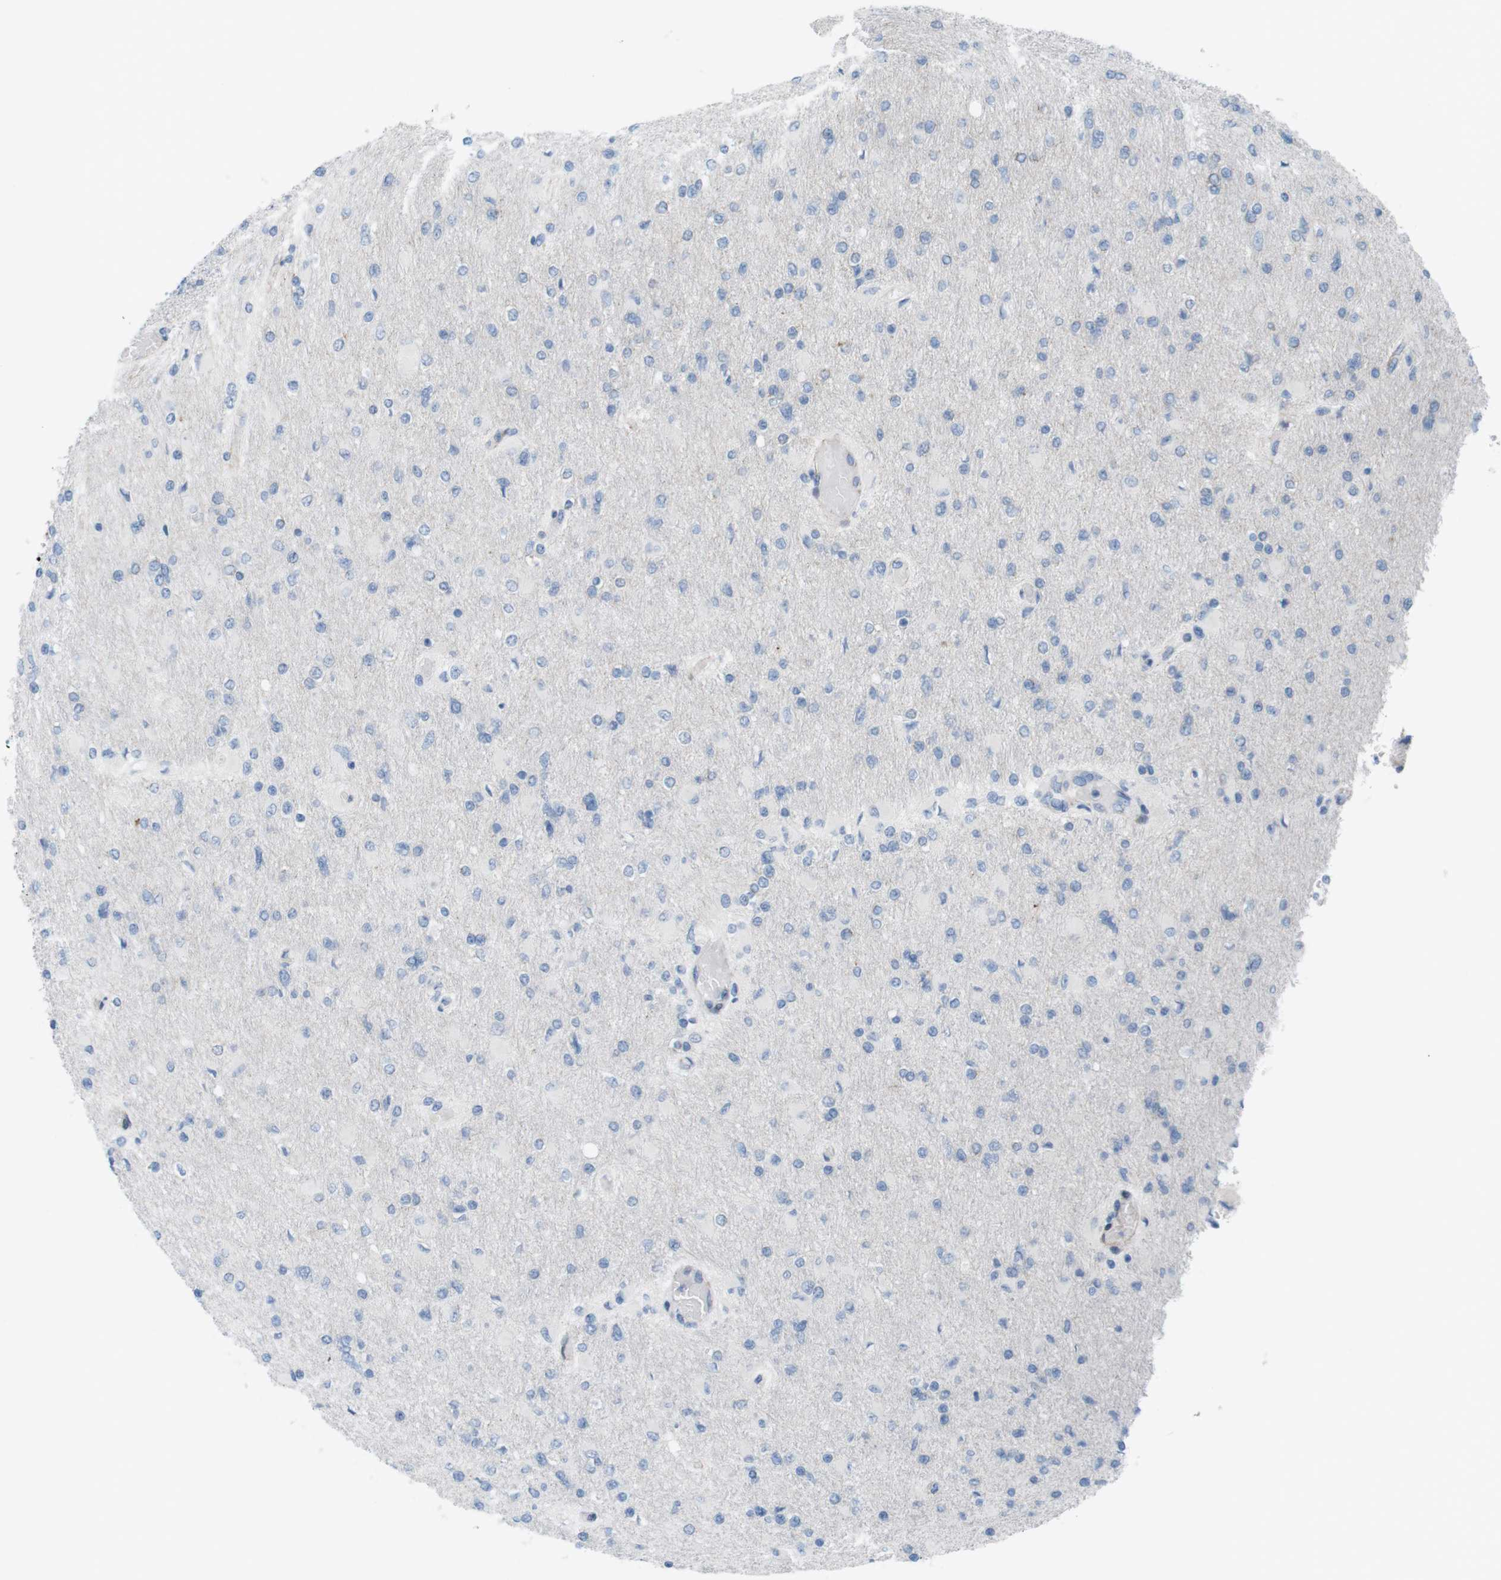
{"staining": {"intensity": "negative", "quantity": "none", "location": "none"}, "tissue": "glioma", "cell_type": "Tumor cells", "image_type": "cancer", "snomed": [{"axis": "morphology", "description": "Glioma, malignant, High grade"}, {"axis": "topography", "description": "Cerebral cortex"}], "caption": "Immunohistochemistry (IHC) of human high-grade glioma (malignant) reveals no staining in tumor cells. (Immunohistochemistry (IHC), brightfield microscopy, high magnification).", "gene": "MYH9", "patient": {"sex": "female", "age": 36}}